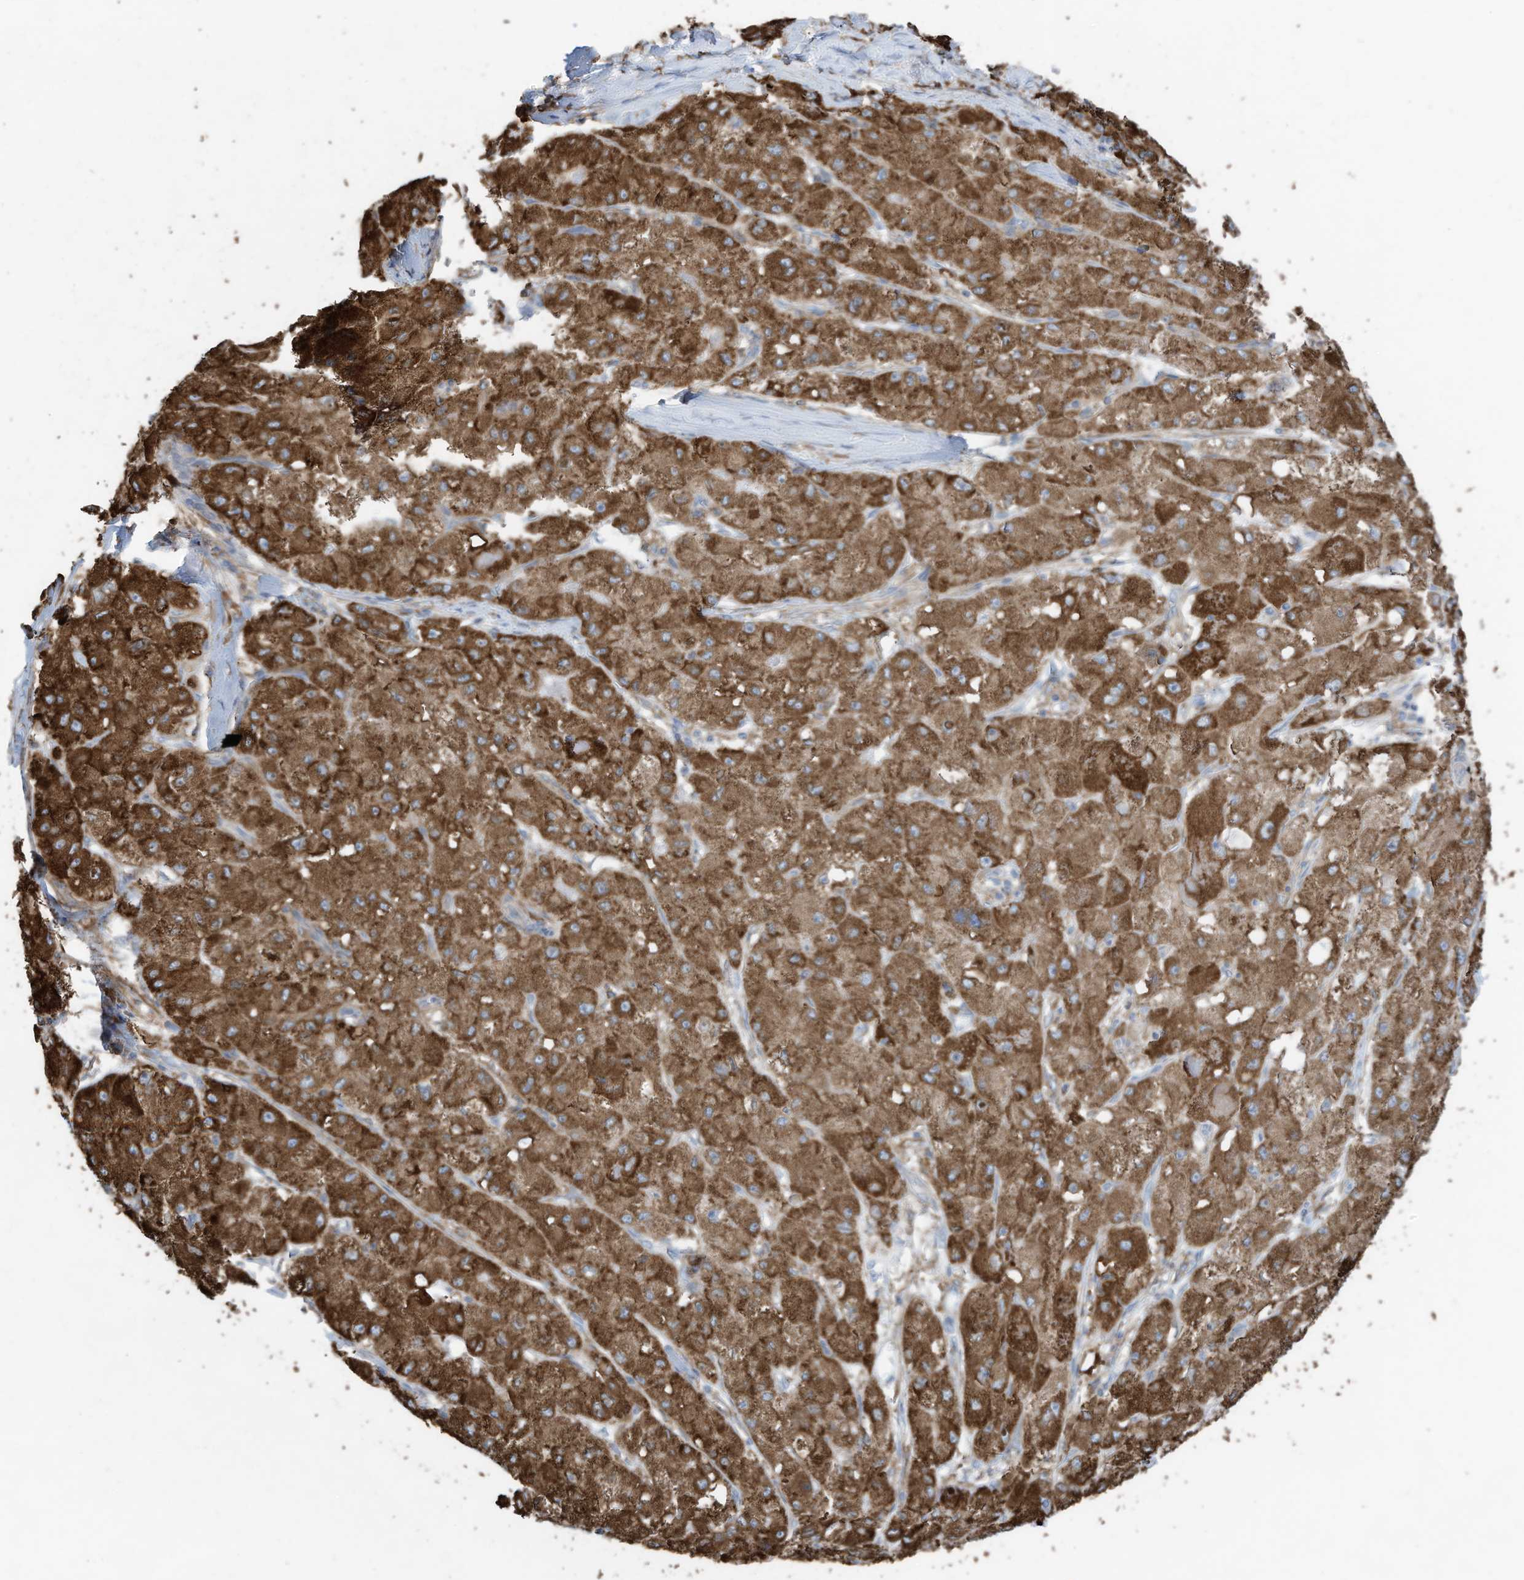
{"staining": {"intensity": "moderate", "quantity": ">75%", "location": "cytoplasmic/membranous"}, "tissue": "liver cancer", "cell_type": "Tumor cells", "image_type": "cancer", "snomed": [{"axis": "morphology", "description": "Carcinoma, Hepatocellular, NOS"}, {"axis": "topography", "description": "Liver"}], "caption": "Protein staining displays moderate cytoplasmic/membranous expression in about >75% of tumor cells in liver hepatocellular carcinoma.", "gene": "ZNF354C", "patient": {"sex": "male", "age": 80}}